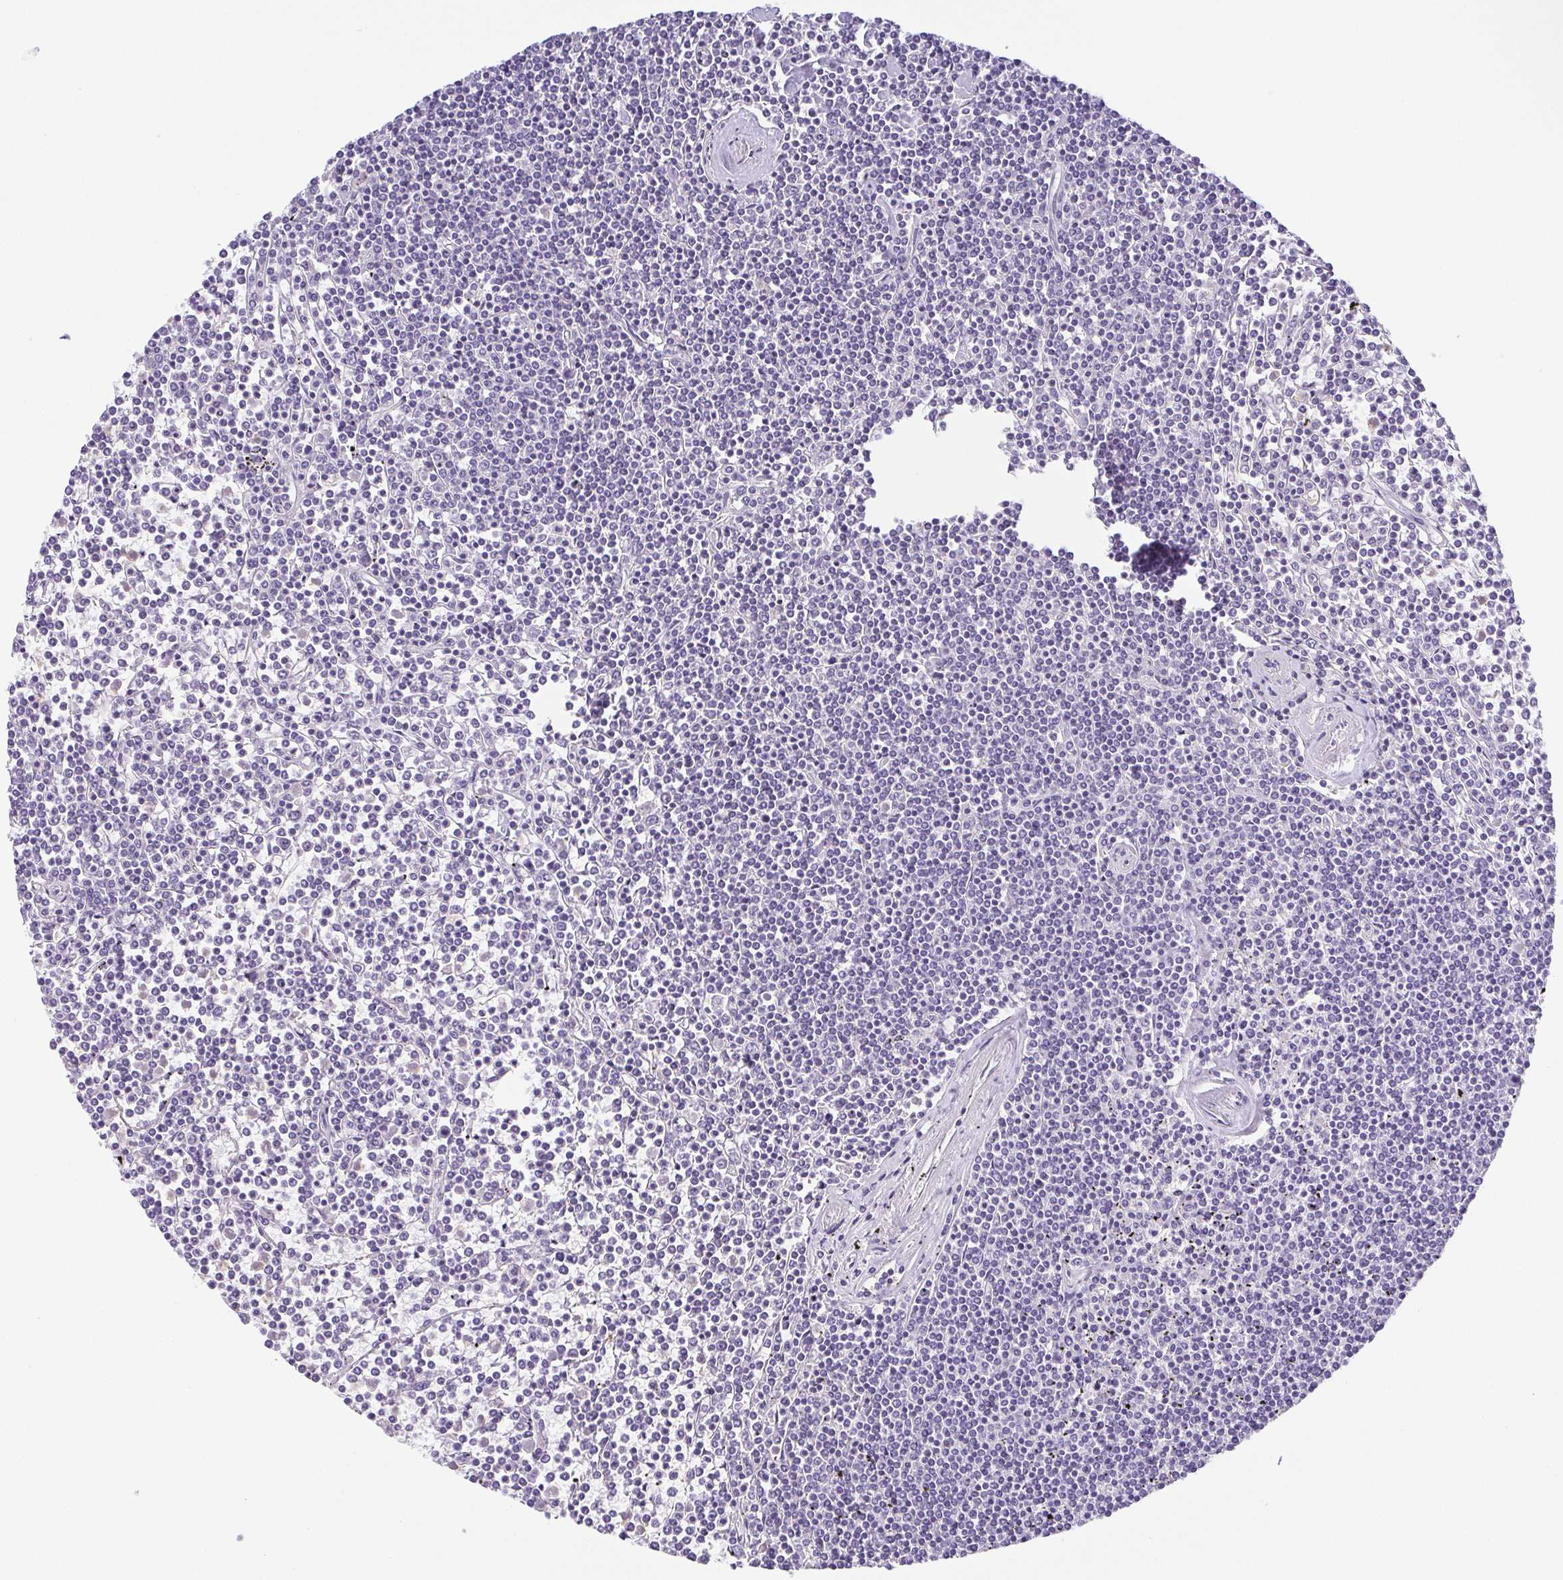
{"staining": {"intensity": "negative", "quantity": "none", "location": "none"}, "tissue": "lymphoma", "cell_type": "Tumor cells", "image_type": "cancer", "snomed": [{"axis": "morphology", "description": "Malignant lymphoma, non-Hodgkin's type, Low grade"}, {"axis": "topography", "description": "Spleen"}], "caption": "An immunohistochemistry histopathology image of low-grade malignant lymphoma, non-Hodgkin's type is shown. There is no staining in tumor cells of low-grade malignant lymphoma, non-Hodgkin's type.", "gene": "MYL6", "patient": {"sex": "female", "age": 19}}